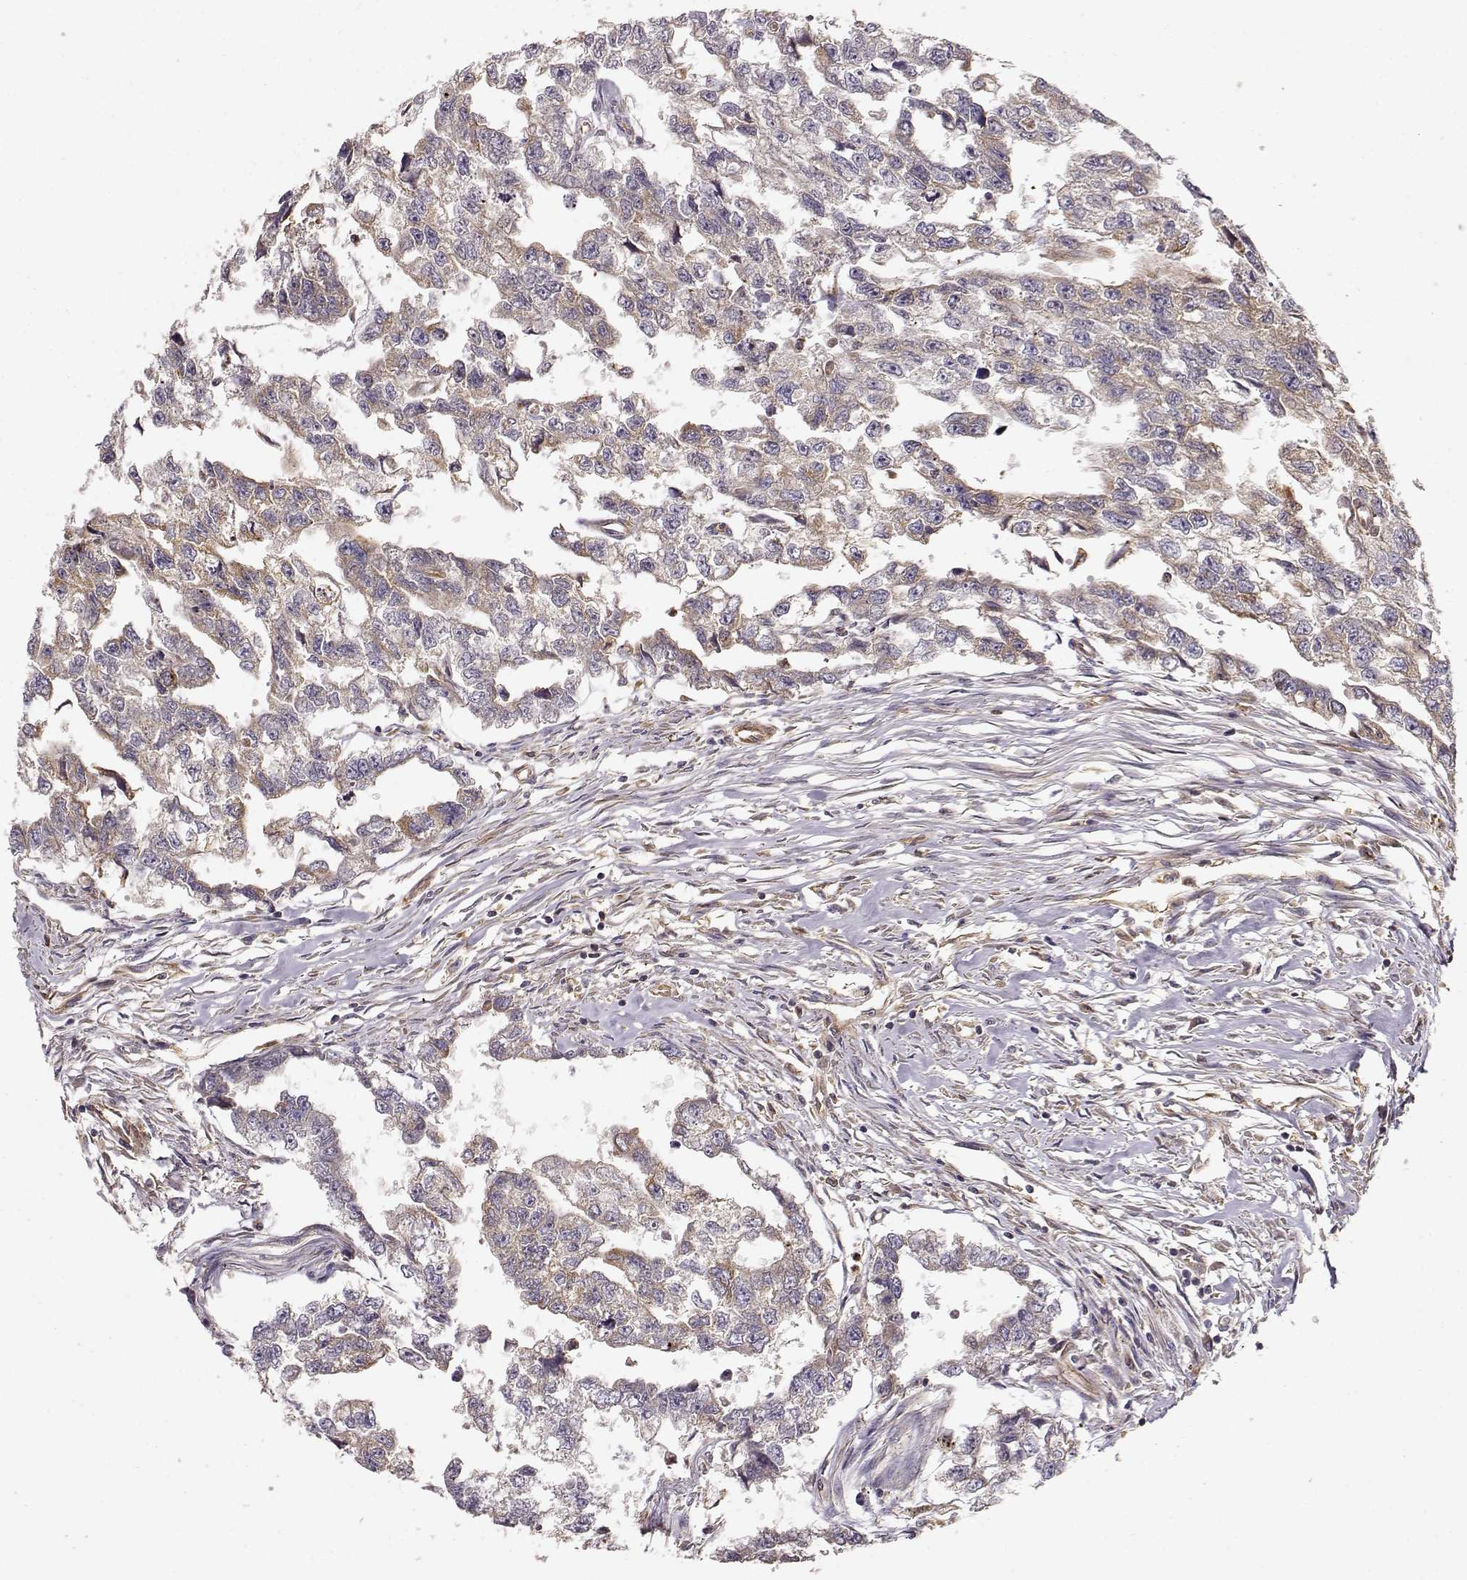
{"staining": {"intensity": "weak", "quantity": ">75%", "location": "cytoplasmic/membranous"}, "tissue": "testis cancer", "cell_type": "Tumor cells", "image_type": "cancer", "snomed": [{"axis": "morphology", "description": "Carcinoma, Embryonal, NOS"}, {"axis": "morphology", "description": "Teratoma, malignant, NOS"}, {"axis": "topography", "description": "Testis"}], "caption": "Immunohistochemical staining of embryonal carcinoma (testis) demonstrates weak cytoplasmic/membranous protein positivity in about >75% of tumor cells.", "gene": "ARHGEF2", "patient": {"sex": "male", "age": 44}}